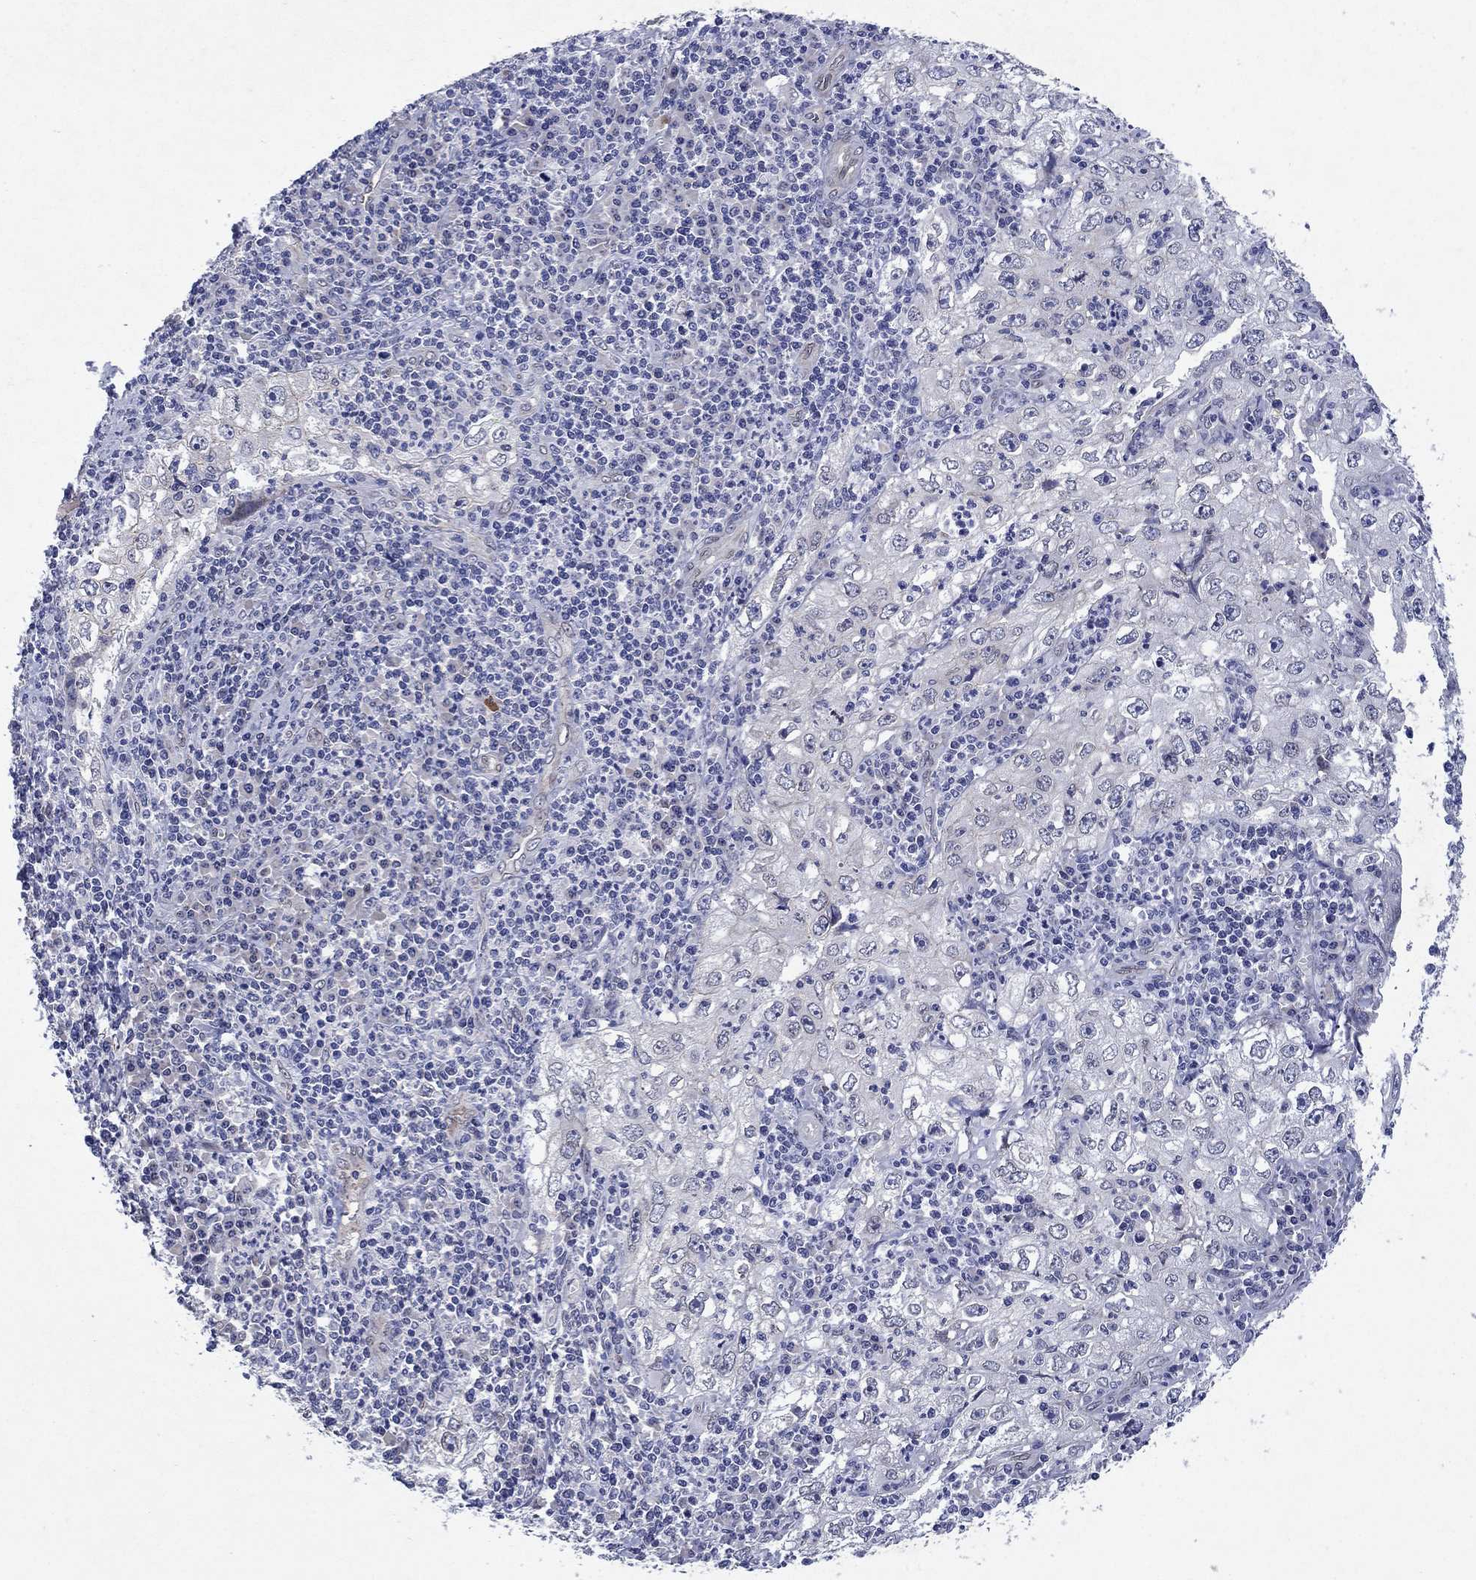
{"staining": {"intensity": "negative", "quantity": "none", "location": "none"}, "tissue": "cervical cancer", "cell_type": "Tumor cells", "image_type": "cancer", "snomed": [{"axis": "morphology", "description": "Squamous cell carcinoma, NOS"}, {"axis": "topography", "description": "Cervix"}], "caption": "IHC histopathology image of human cervical cancer stained for a protein (brown), which reveals no staining in tumor cells.", "gene": "EMC9", "patient": {"sex": "female", "age": 24}}